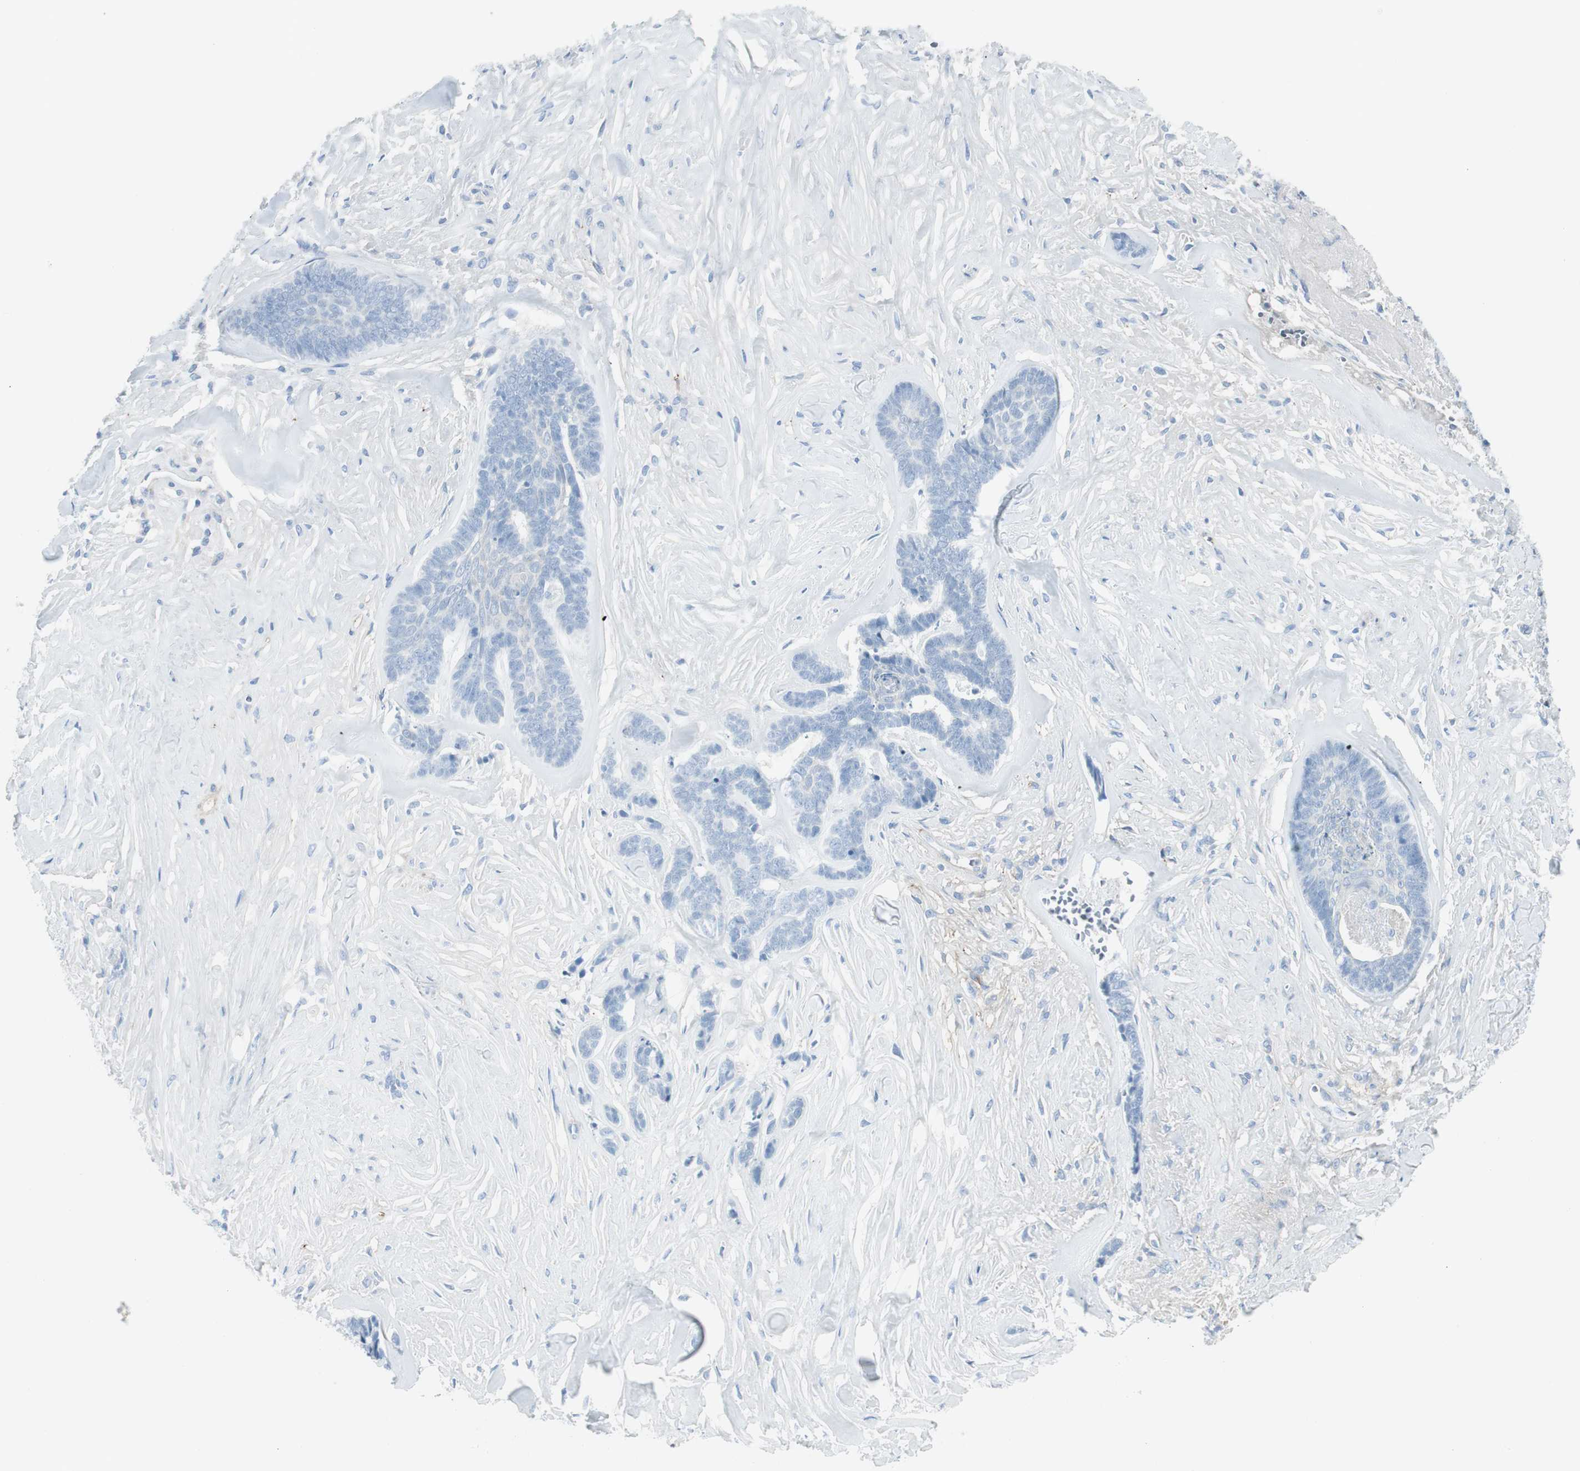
{"staining": {"intensity": "negative", "quantity": "none", "location": "none"}, "tissue": "skin cancer", "cell_type": "Tumor cells", "image_type": "cancer", "snomed": [{"axis": "morphology", "description": "Basal cell carcinoma"}, {"axis": "topography", "description": "Skin"}], "caption": "DAB immunohistochemical staining of human basal cell carcinoma (skin) displays no significant staining in tumor cells.", "gene": "CACNA2D1", "patient": {"sex": "male", "age": 84}}